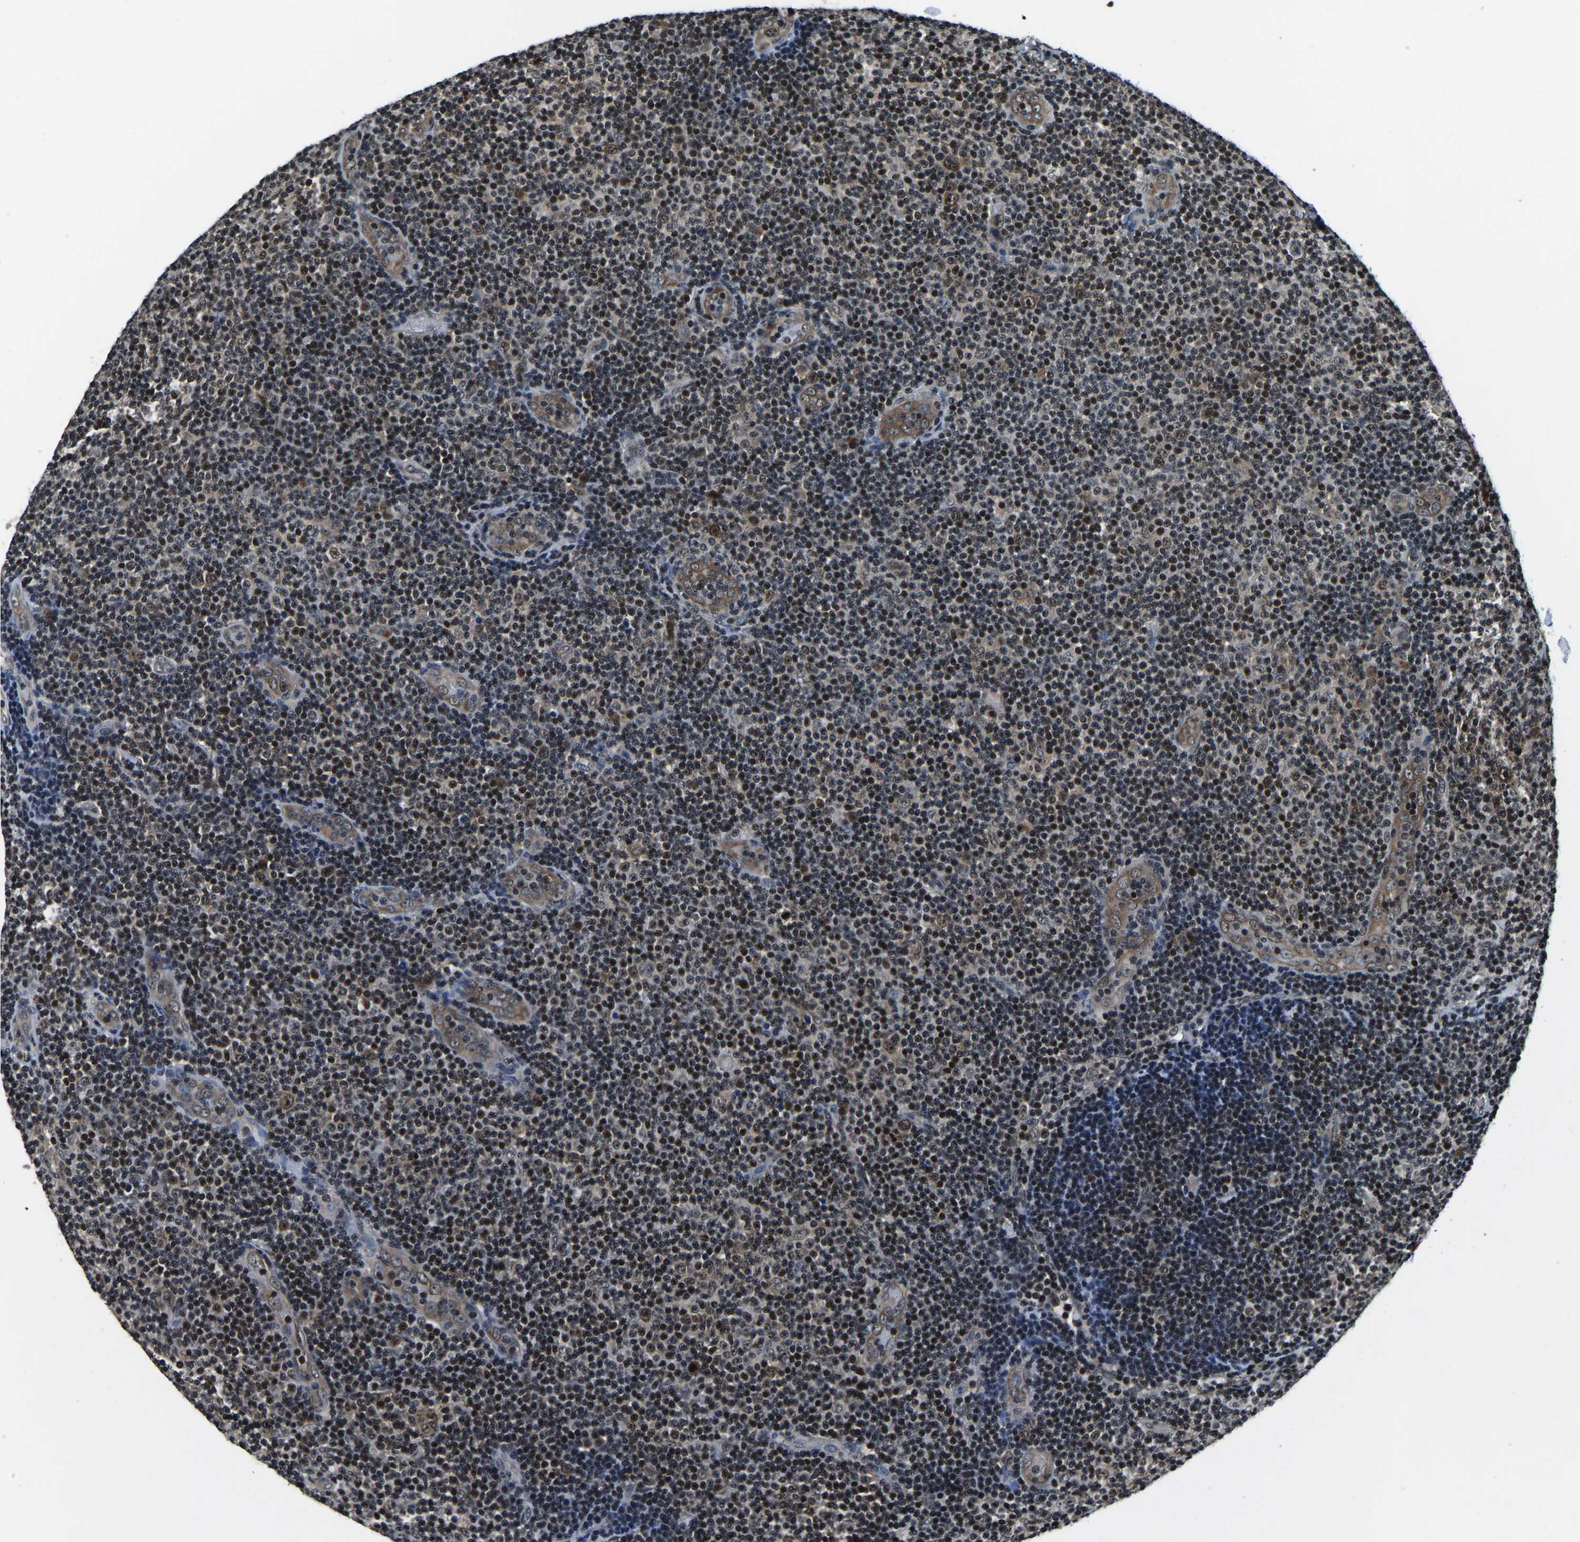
{"staining": {"intensity": "moderate", "quantity": "25%-75%", "location": "nuclear"}, "tissue": "lymphoma", "cell_type": "Tumor cells", "image_type": "cancer", "snomed": [{"axis": "morphology", "description": "Malignant lymphoma, non-Hodgkin's type, Low grade"}, {"axis": "topography", "description": "Lymph node"}], "caption": "Protein staining of low-grade malignant lymphoma, non-Hodgkin's type tissue reveals moderate nuclear staining in approximately 25%-75% of tumor cells.", "gene": "ANKIB1", "patient": {"sex": "male", "age": 83}}